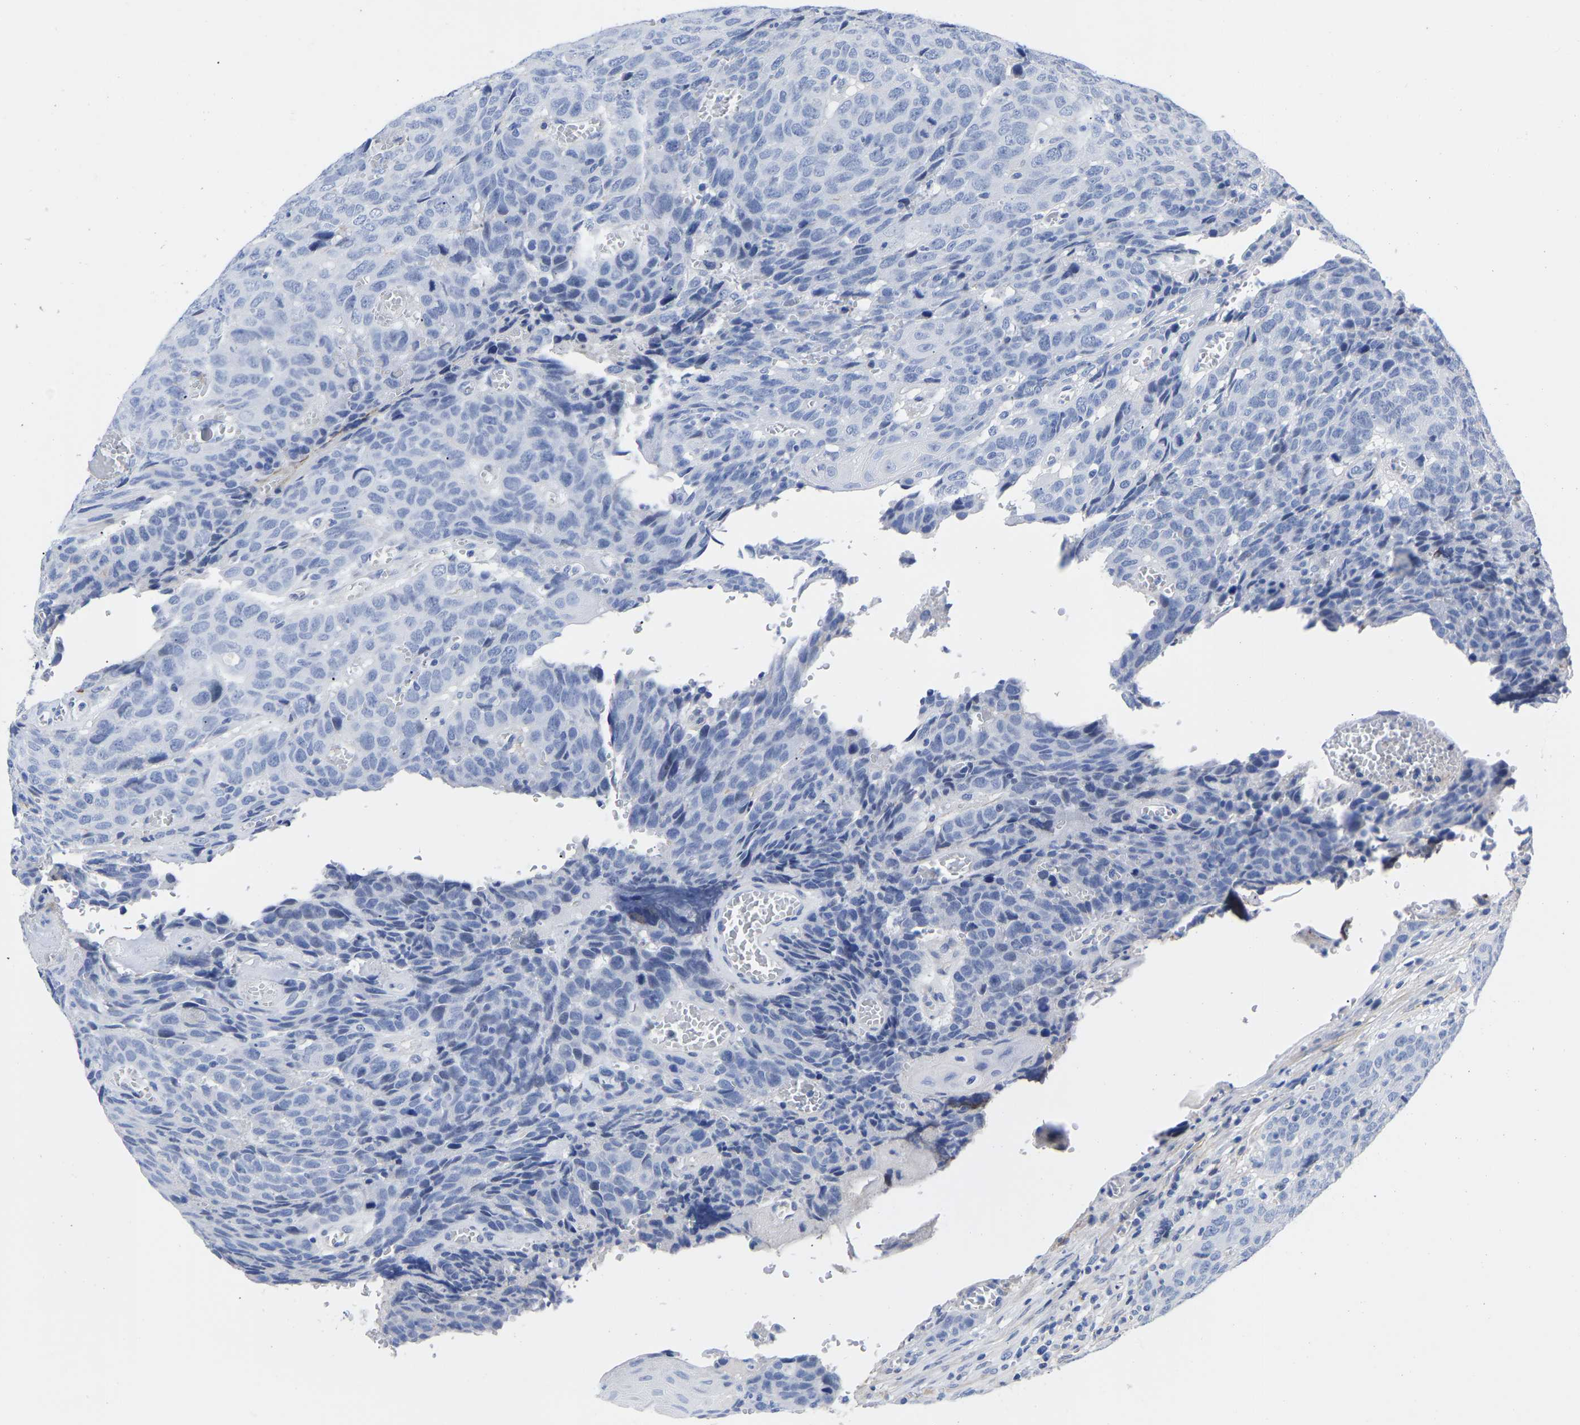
{"staining": {"intensity": "negative", "quantity": "none", "location": "none"}, "tissue": "head and neck cancer", "cell_type": "Tumor cells", "image_type": "cancer", "snomed": [{"axis": "morphology", "description": "Squamous cell carcinoma, NOS"}, {"axis": "topography", "description": "Head-Neck"}], "caption": "The IHC photomicrograph has no significant staining in tumor cells of head and neck cancer tissue.", "gene": "GPA33", "patient": {"sex": "male", "age": 66}}